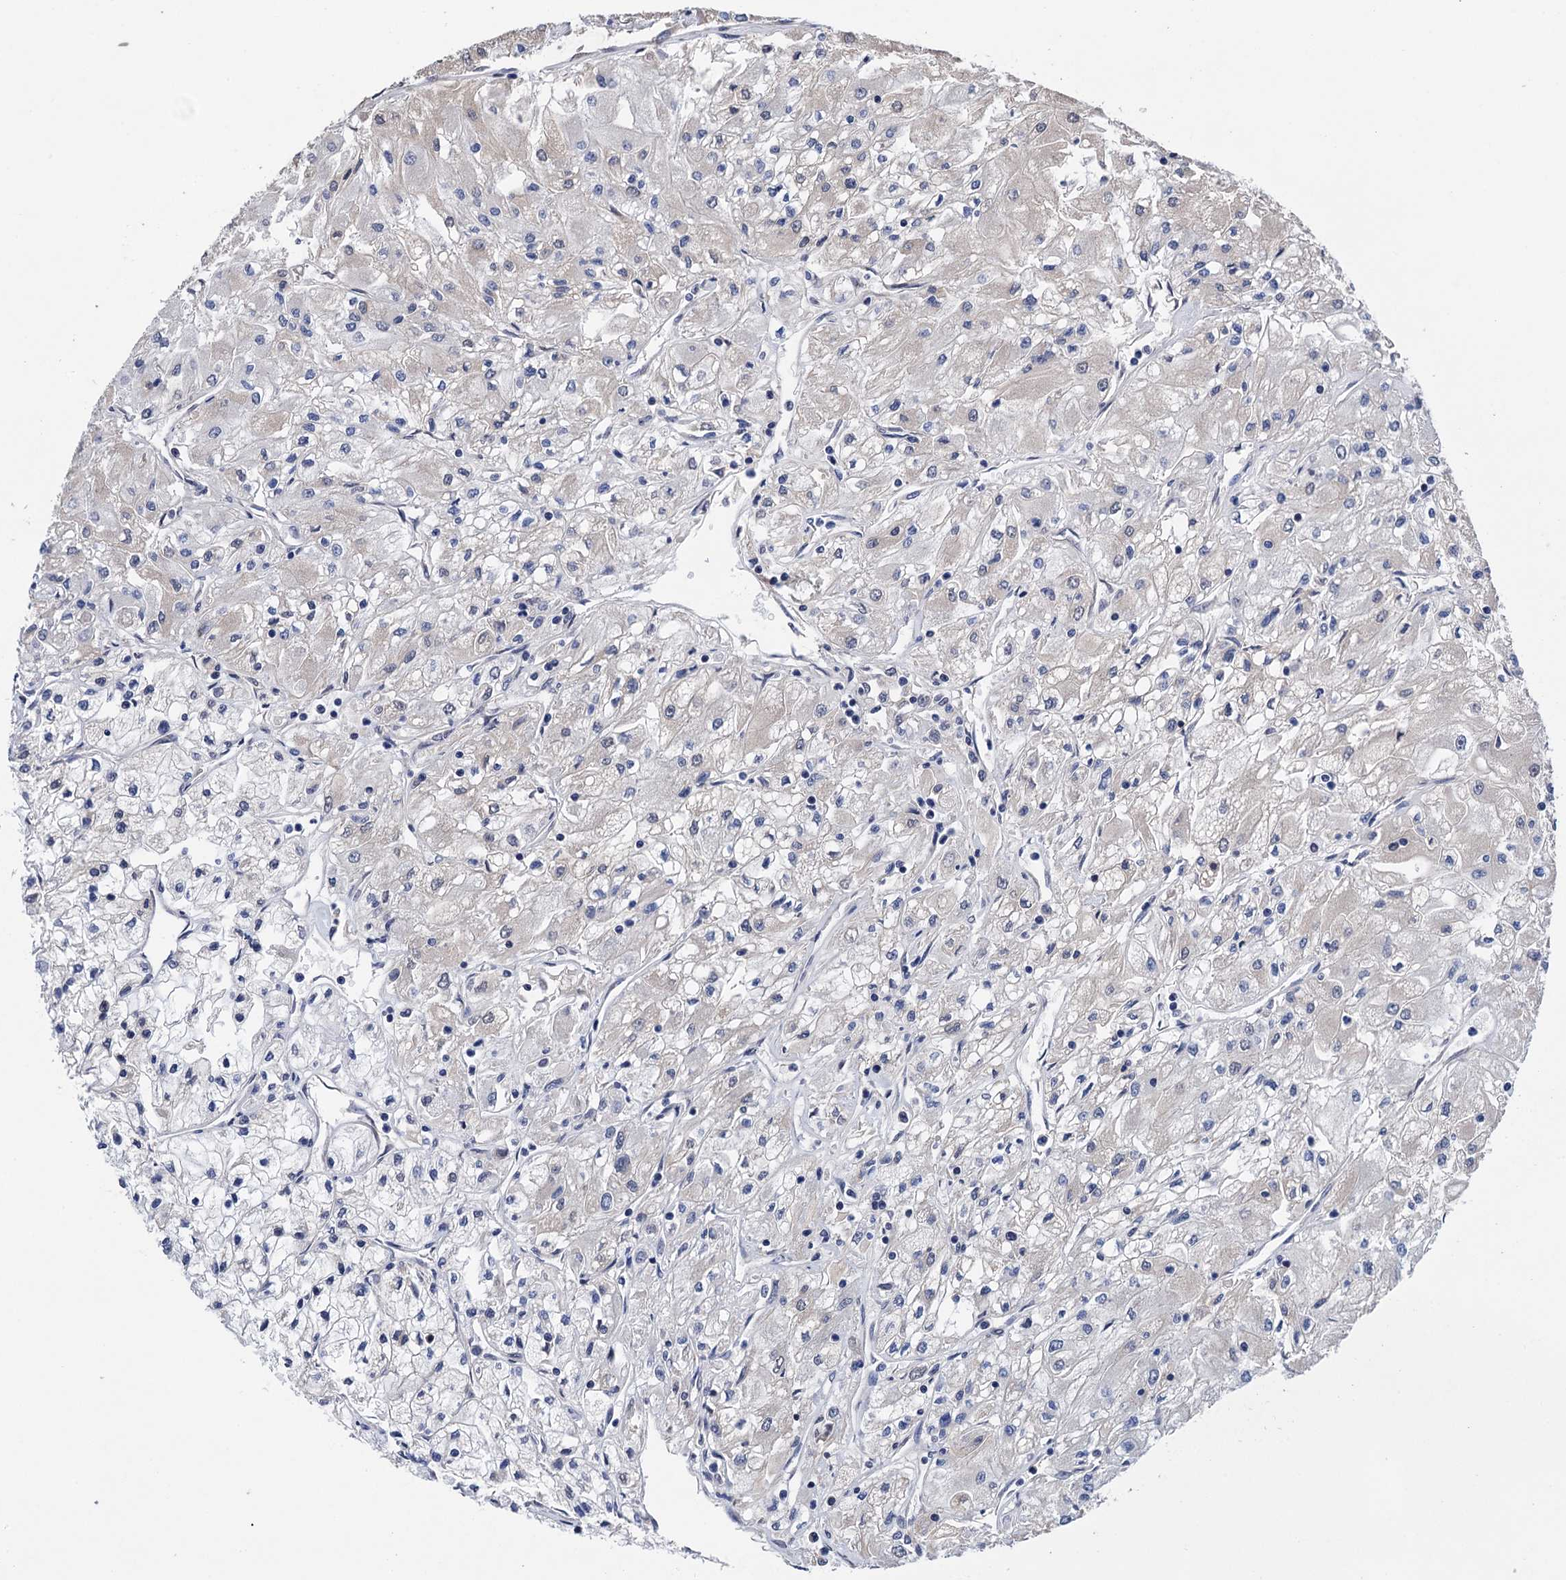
{"staining": {"intensity": "negative", "quantity": "none", "location": "none"}, "tissue": "renal cancer", "cell_type": "Tumor cells", "image_type": "cancer", "snomed": [{"axis": "morphology", "description": "Adenocarcinoma, NOS"}, {"axis": "topography", "description": "Kidney"}], "caption": "A histopathology image of adenocarcinoma (renal) stained for a protein exhibits no brown staining in tumor cells.", "gene": "ART5", "patient": {"sex": "male", "age": 80}}